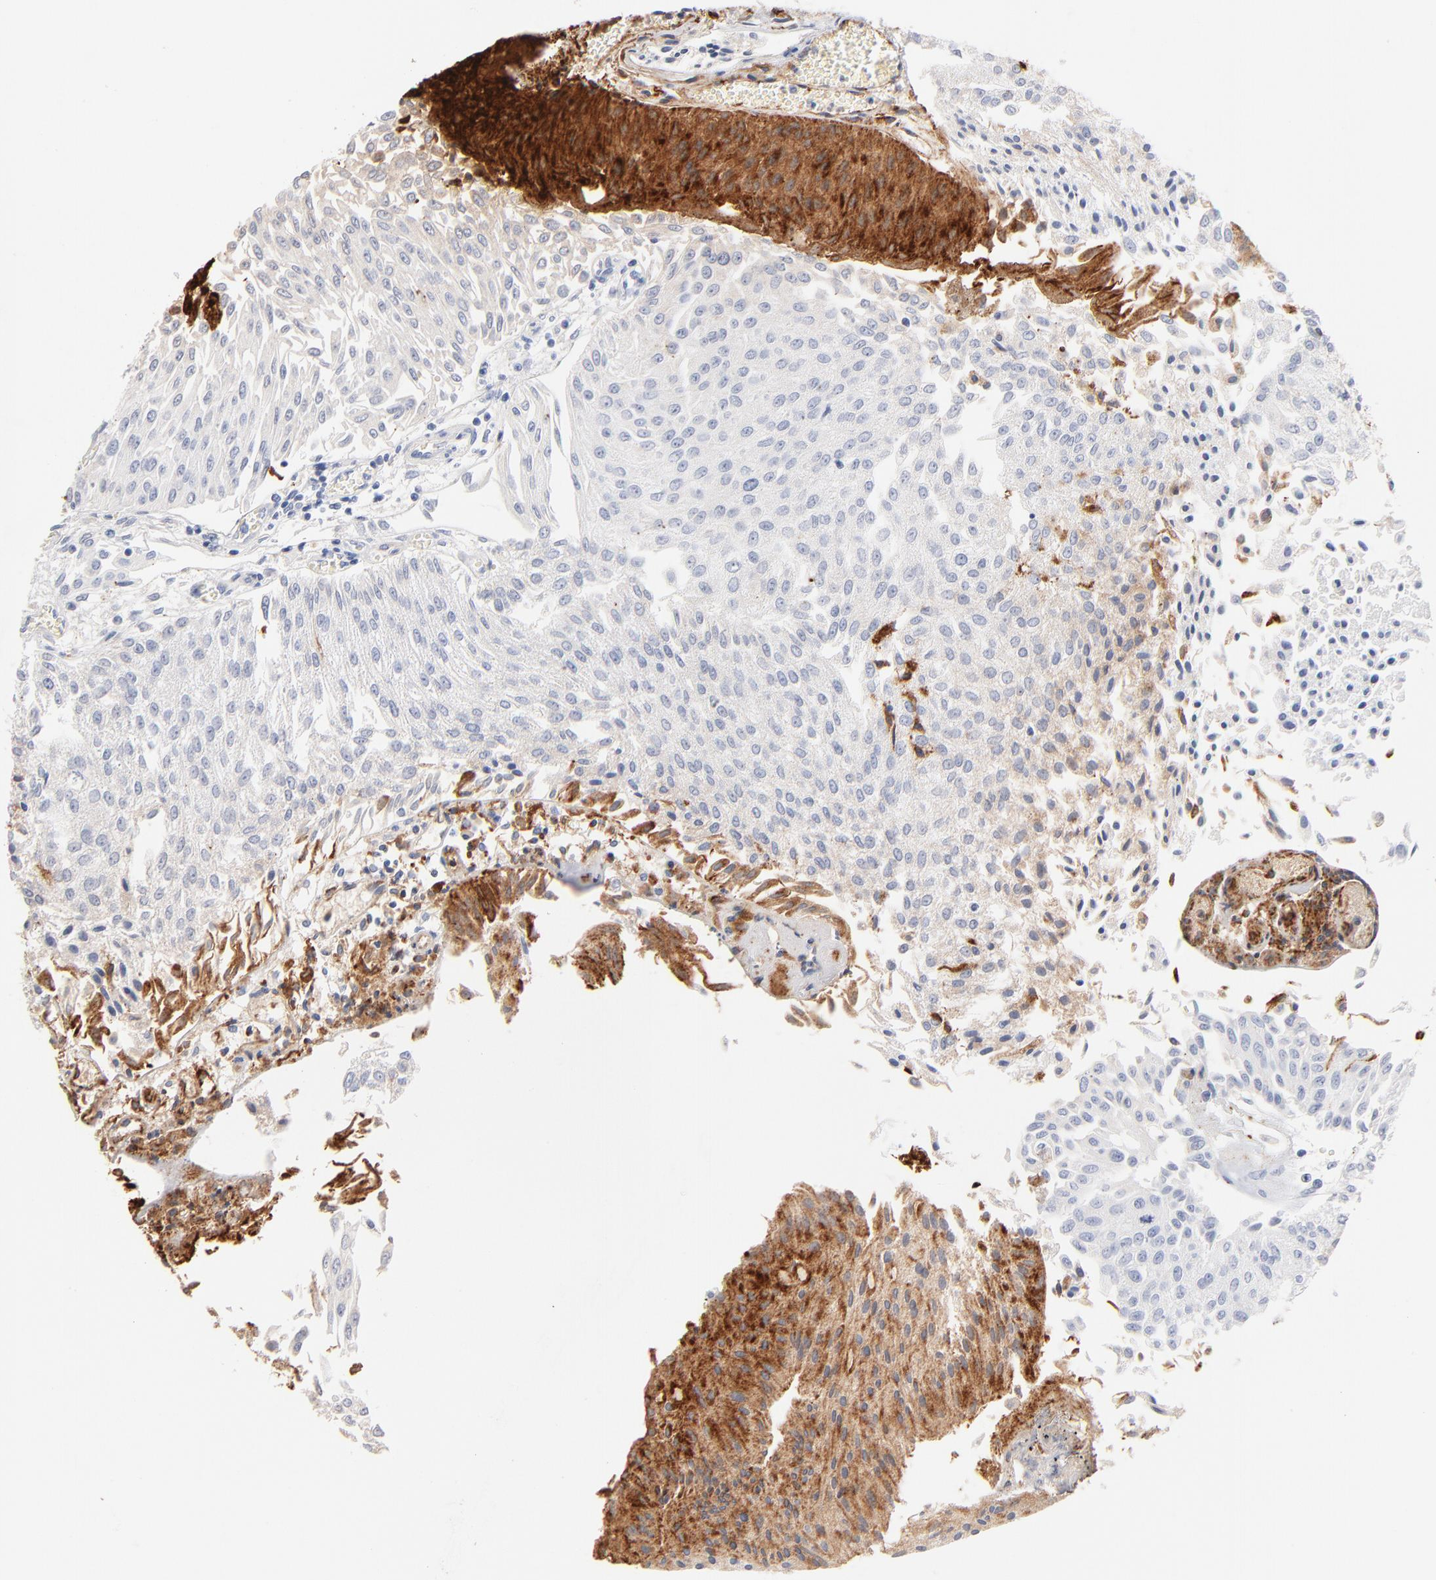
{"staining": {"intensity": "weak", "quantity": "25%-75%", "location": "cytoplasmic/membranous"}, "tissue": "urothelial cancer", "cell_type": "Tumor cells", "image_type": "cancer", "snomed": [{"axis": "morphology", "description": "Urothelial carcinoma, Low grade"}, {"axis": "topography", "description": "Urinary bladder"}], "caption": "Low-grade urothelial carcinoma was stained to show a protein in brown. There is low levels of weak cytoplasmic/membranous positivity in about 25%-75% of tumor cells.", "gene": "APOH", "patient": {"sex": "male", "age": 86}}